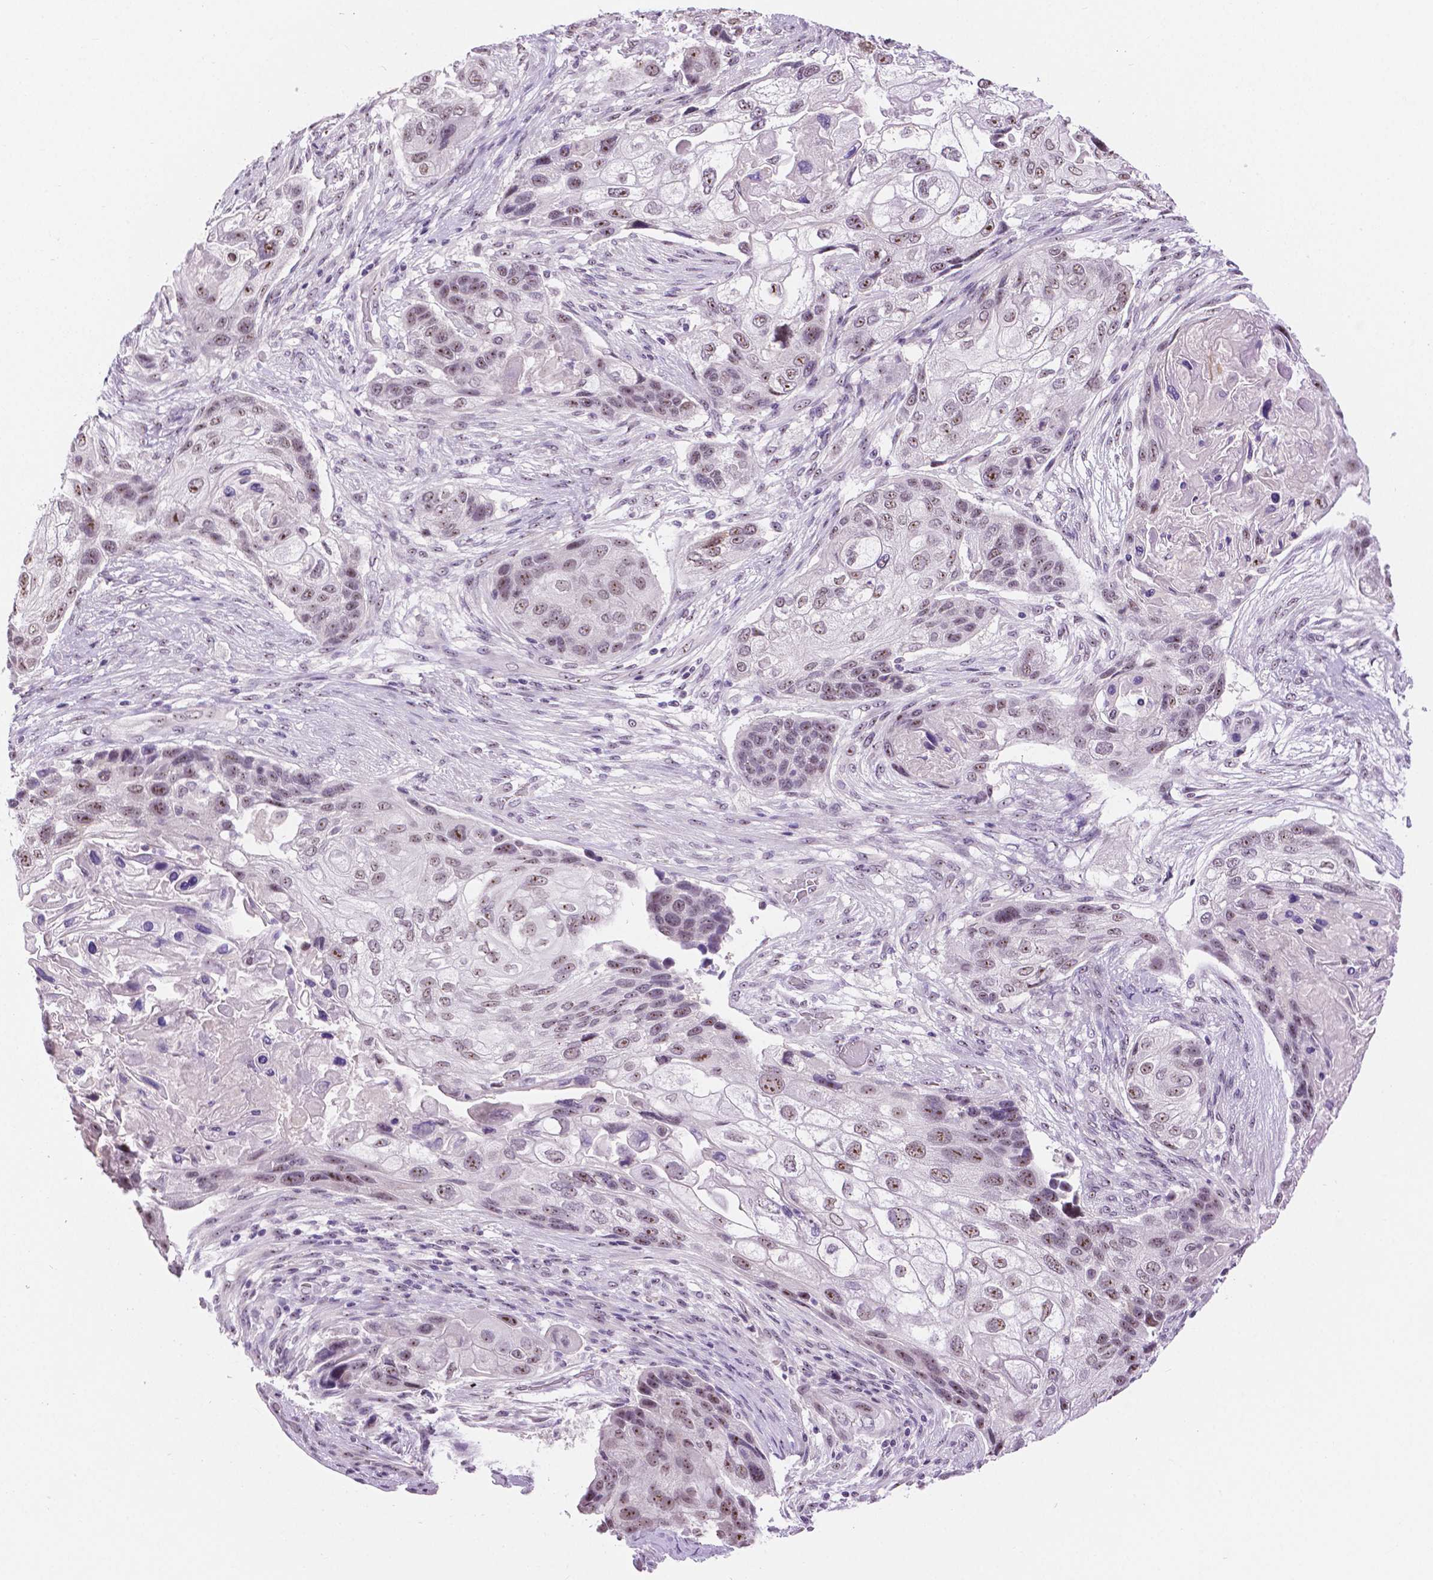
{"staining": {"intensity": "weak", "quantity": ">75%", "location": "nuclear"}, "tissue": "lung cancer", "cell_type": "Tumor cells", "image_type": "cancer", "snomed": [{"axis": "morphology", "description": "Squamous cell carcinoma, NOS"}, {"axis": "topography", "description": "Lung"}], "caption": "Immunohistochemistry (IHC) (DAB (3,3'-diaminobenzidine)) staining of lung squamous cell carcinoma demonstrates weak nuclear protein staining in approximately >75% of tumor cells.", "gene": "NHP2", "patient": {"sex": "male", "age": 69}}